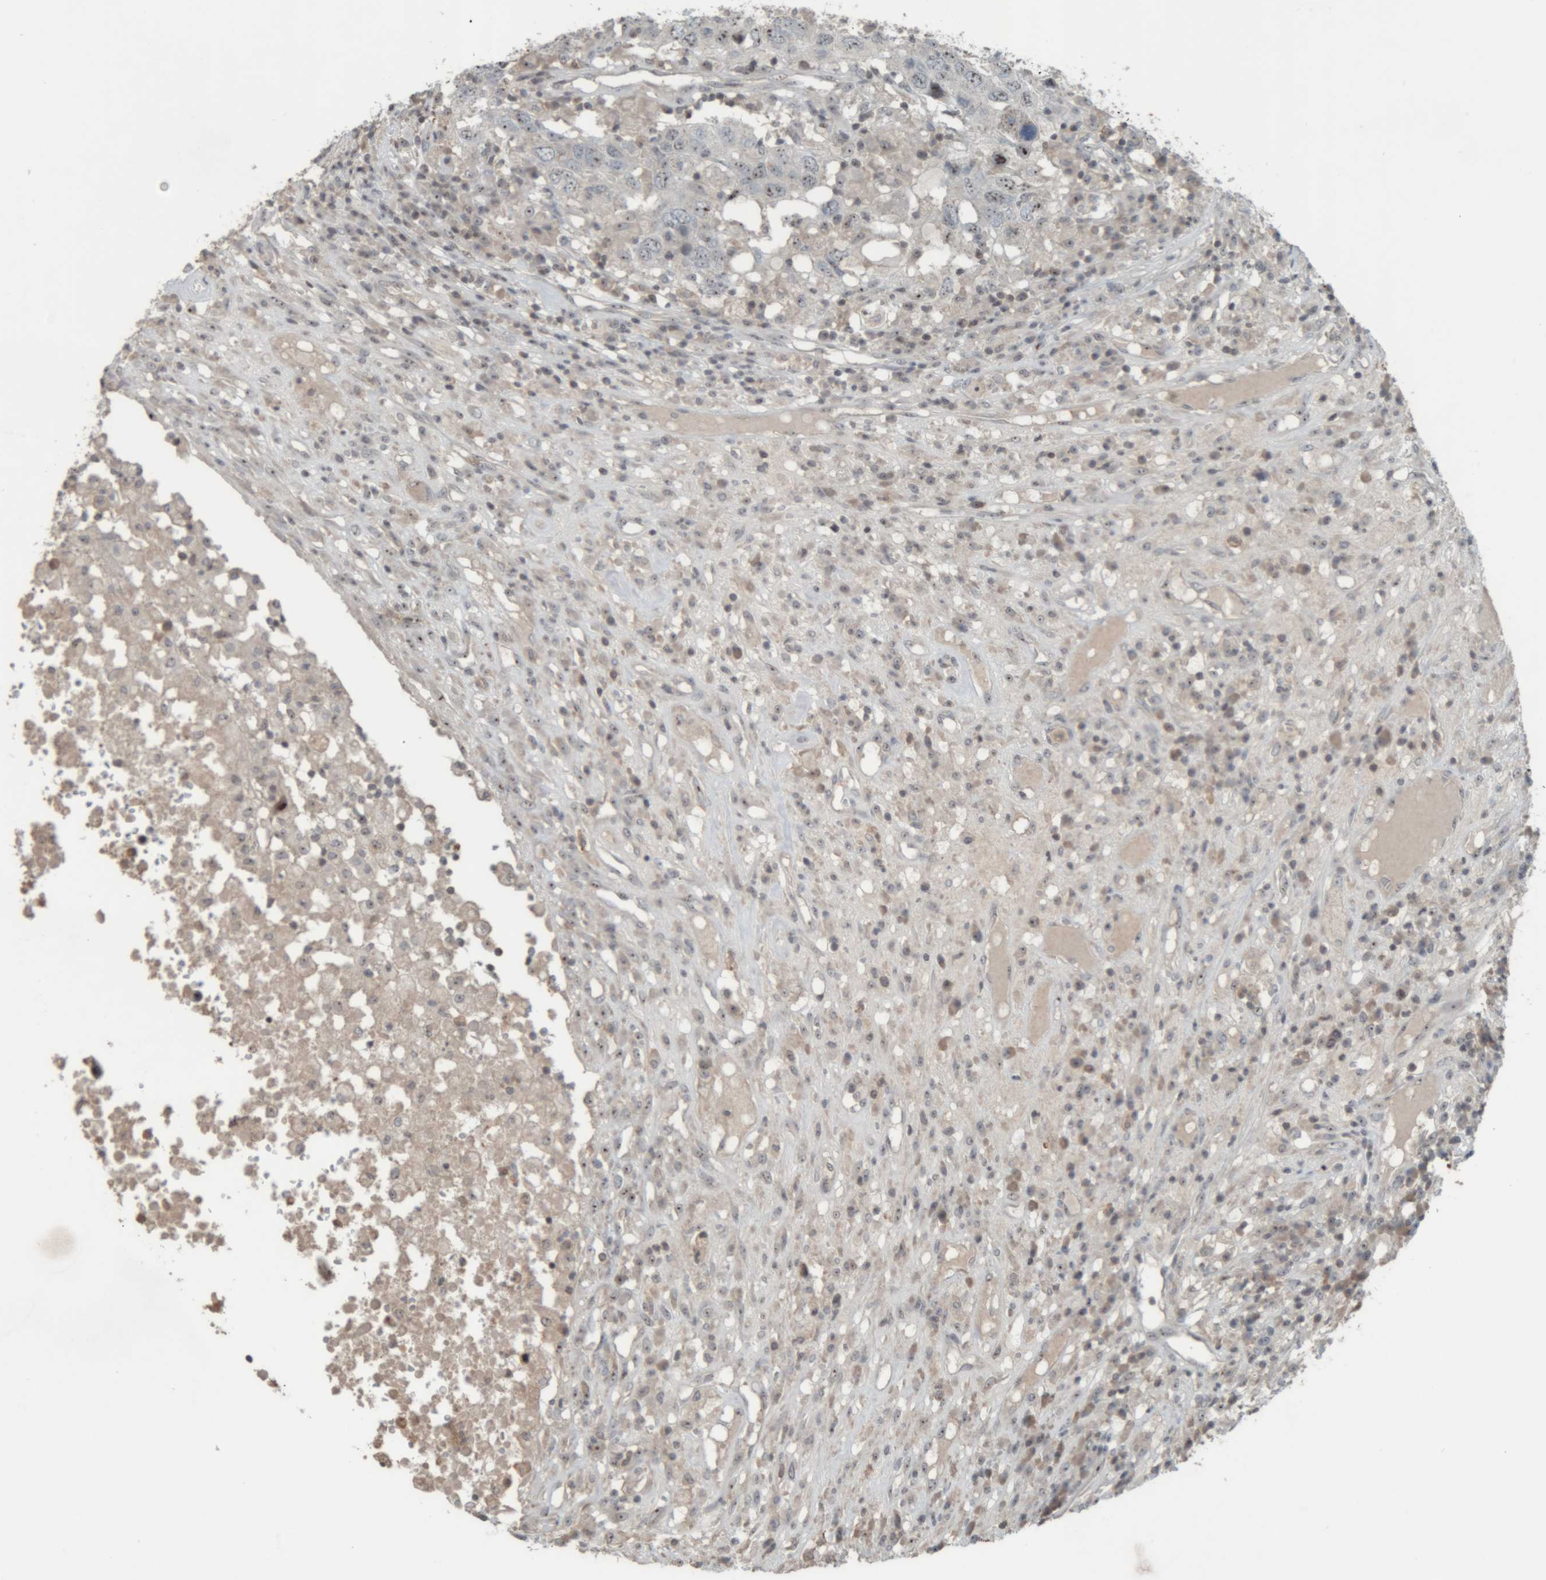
{"staining": {"intensity": "weak", "quantity": ">75%", "location": "nuclear"}, "tissue": "head and neck cancer", "cell_type": "Tumor cells", "image_type": "cancer", "snomed": [{"axis": "morphology", "description": "Squamous cell carcinoma, NOS"}, {"axis": "topography", "description": "Head-Neck"}], "caption": "A brown stain shows weak nuclear staining of a protein in head and neck squamous cell carcinoma tumor cells.", "gene": "RPF1", "patient": {"sex": "male", "age": 66}}